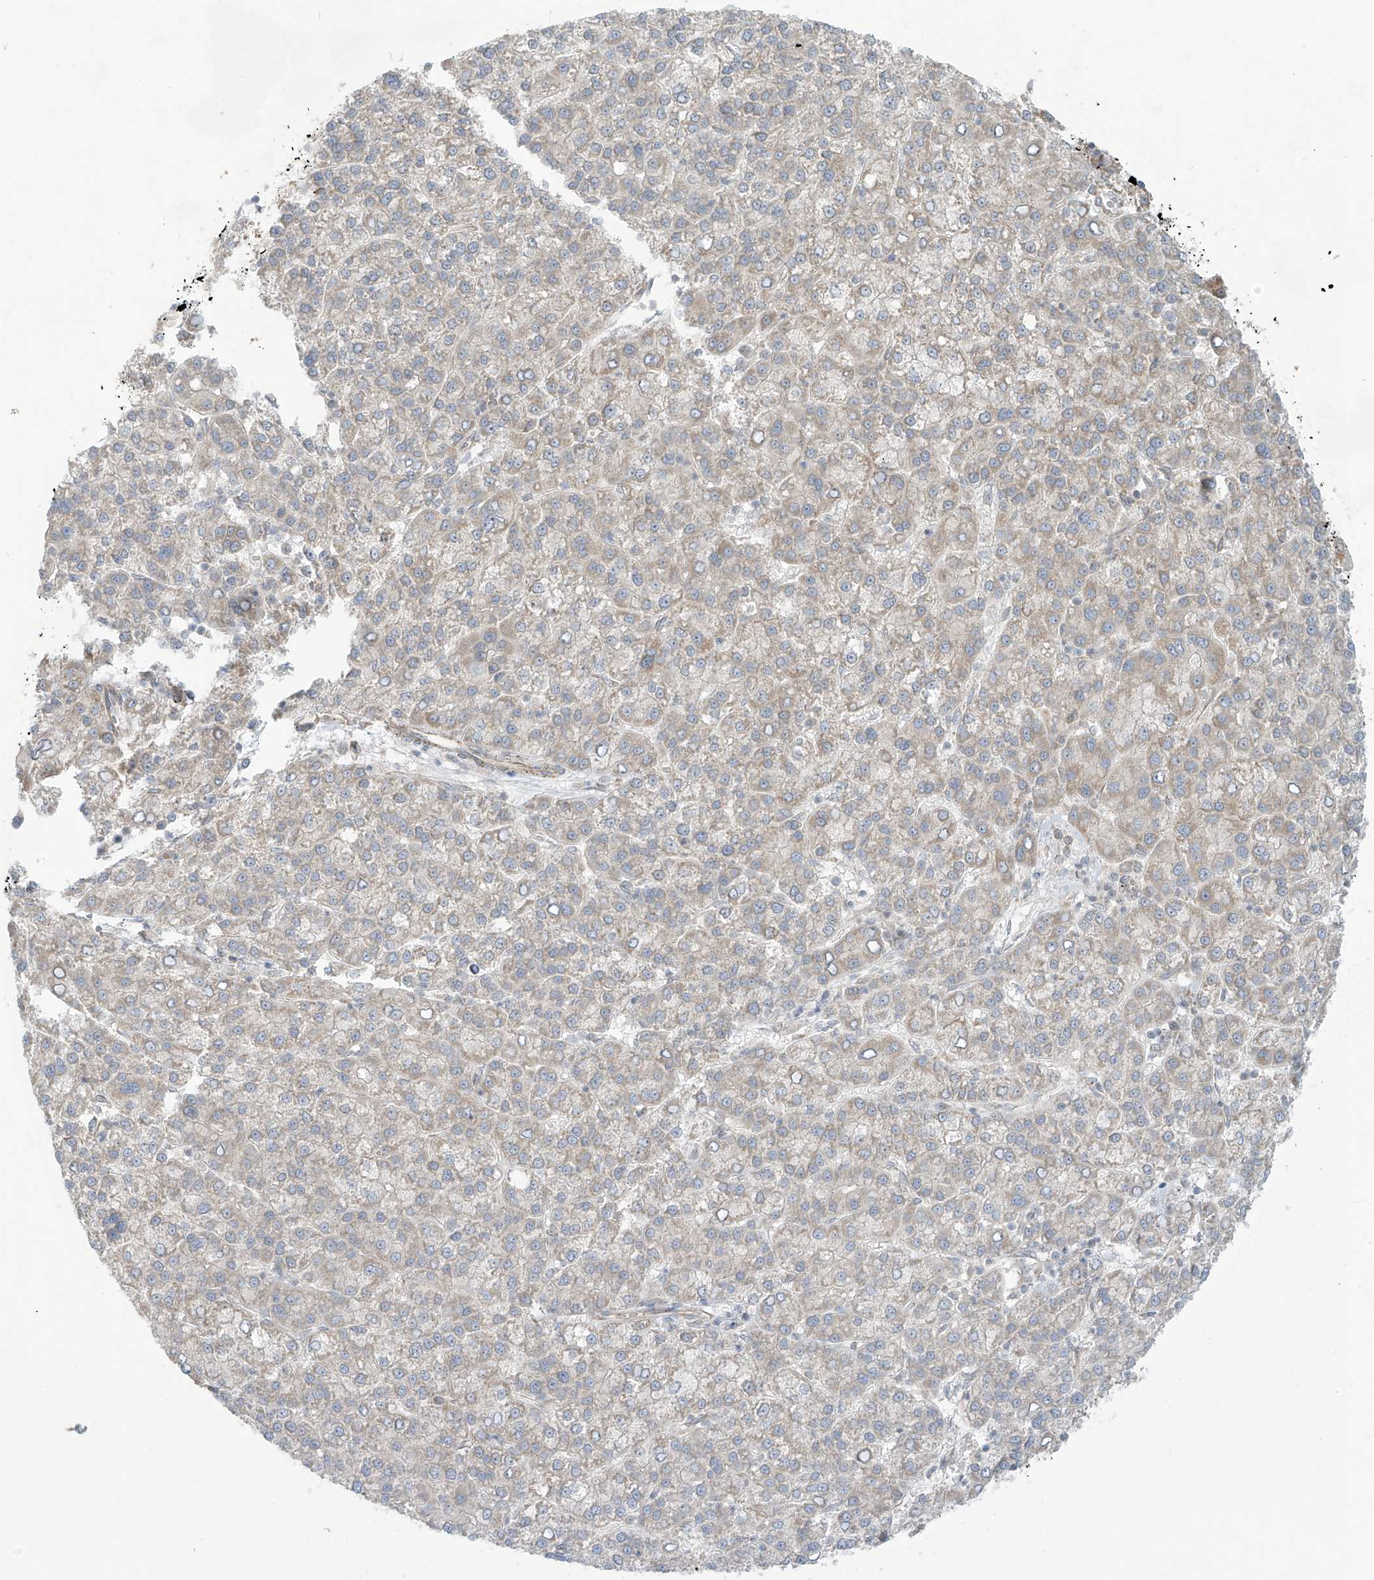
{"staining": {"intensity": "negative", "quantity": "none", "location": "none"}, "tissue": "liver cancer", "cell_type": "Tumor cells", "image_type": "cancer", "snomed": [{"axis": "morphology", "description": "Carcinoma, Hepatocellular, NOS"}, {"axis": "topography", "description": "Liver"}], "caption": "DAB (3,3'-diaminobenzidine) immunohistochemical staining of human hepatocellular carcinoma (liver) displays no significant staining in tumor cells.", "gene": "TRIM67", "patient": {"sex": "female", "age": 58}}